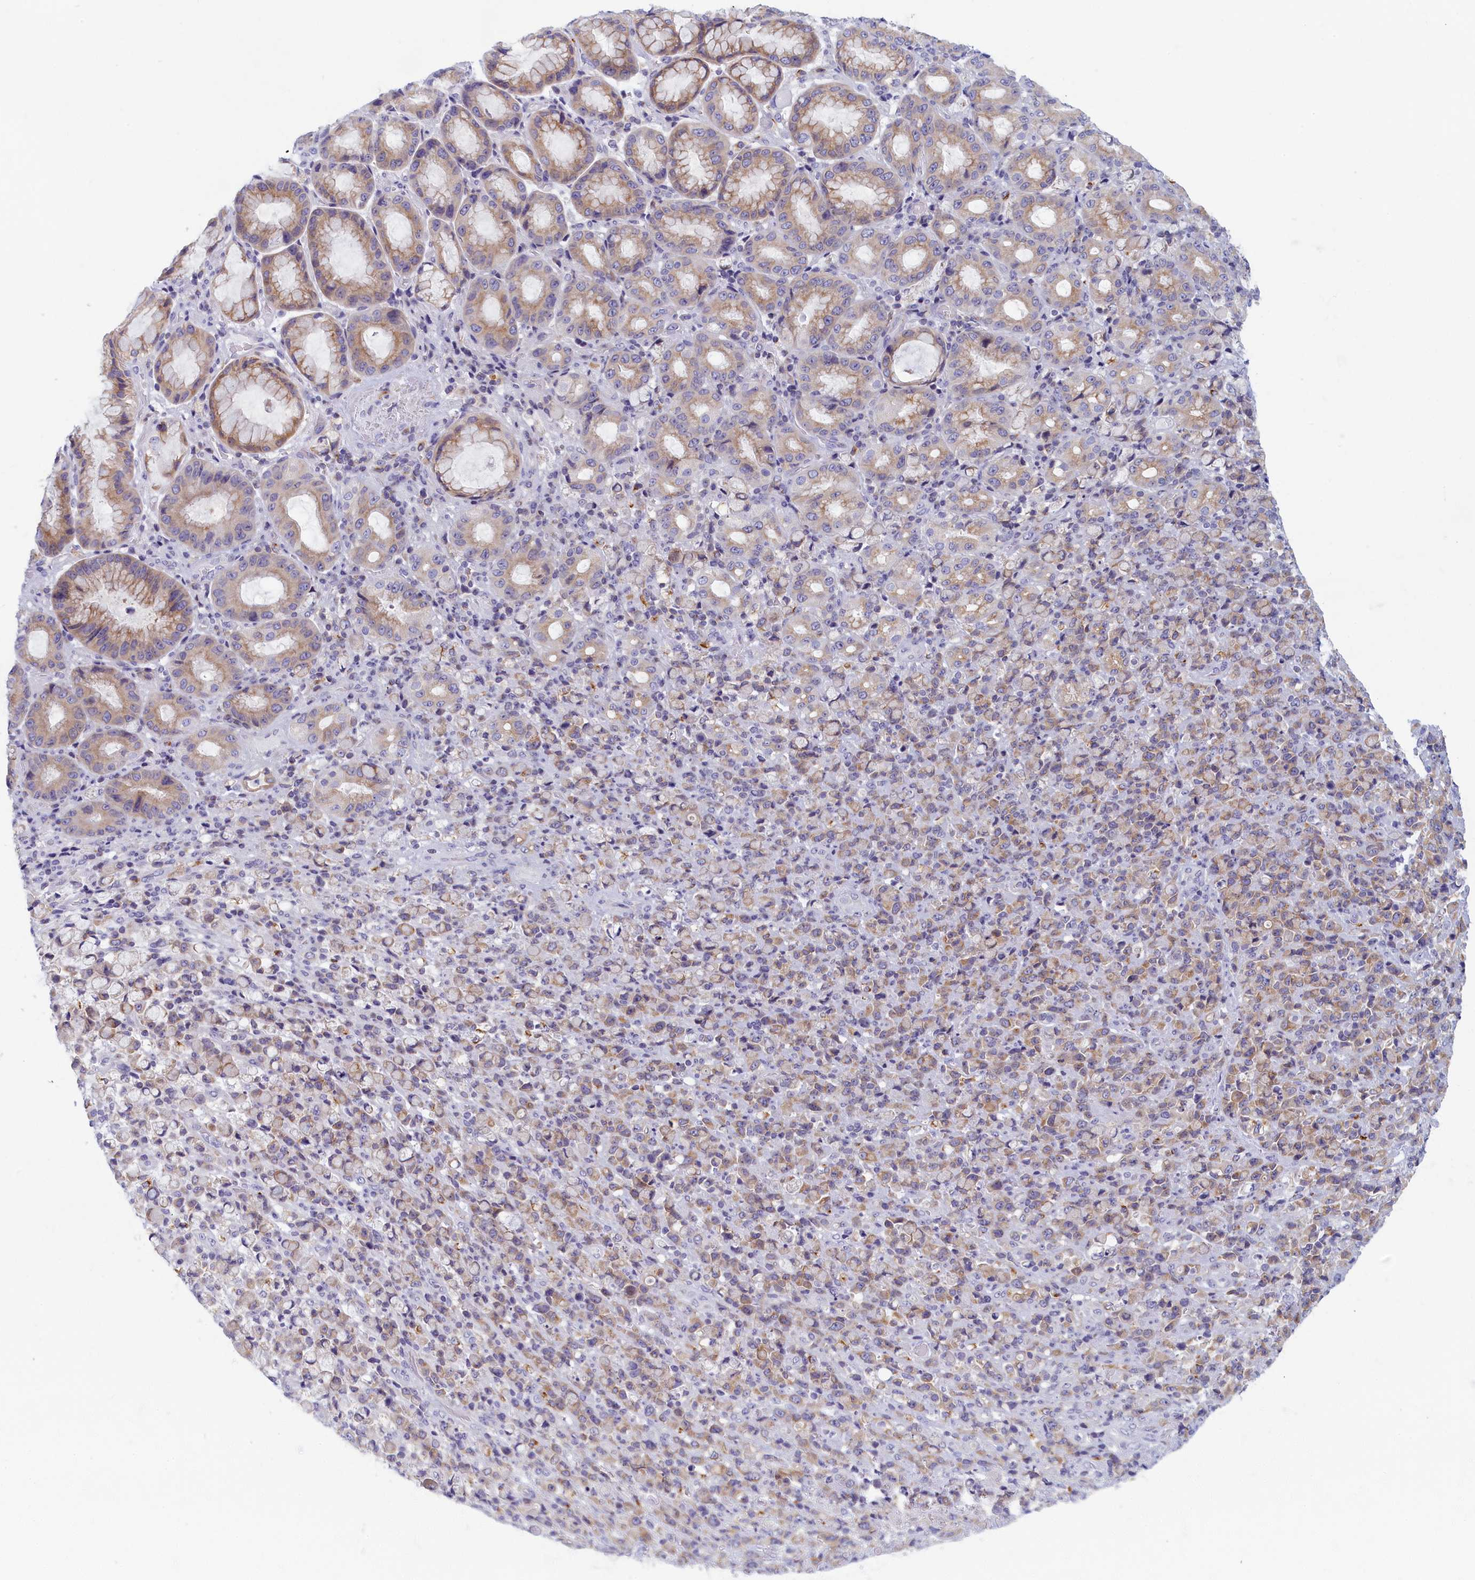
{"staining": {"intensity": "moderate", "quantity": ">75%", "location": "cytoplasmic/membranous"}, "tissue": "stomach cancer", "cell_type": "Tumor cells", "image_type": "cancer", "snomed": [{"axis": "morphology", "description": "Normal tissue, NOS"}, {"axis": "morphology", "description": "Adenocarcinoma, NOS"}, {"axis": "topography", "description": "Stomach"}], "caption": "Human stomach adenocarcinoma stained for a protein (brown) shows moderate cytoplasmic/membranous positive staining in about >75% of tumor cells.", "gene": "NOL10", "patient": {"sex": "female", "age": 79}}